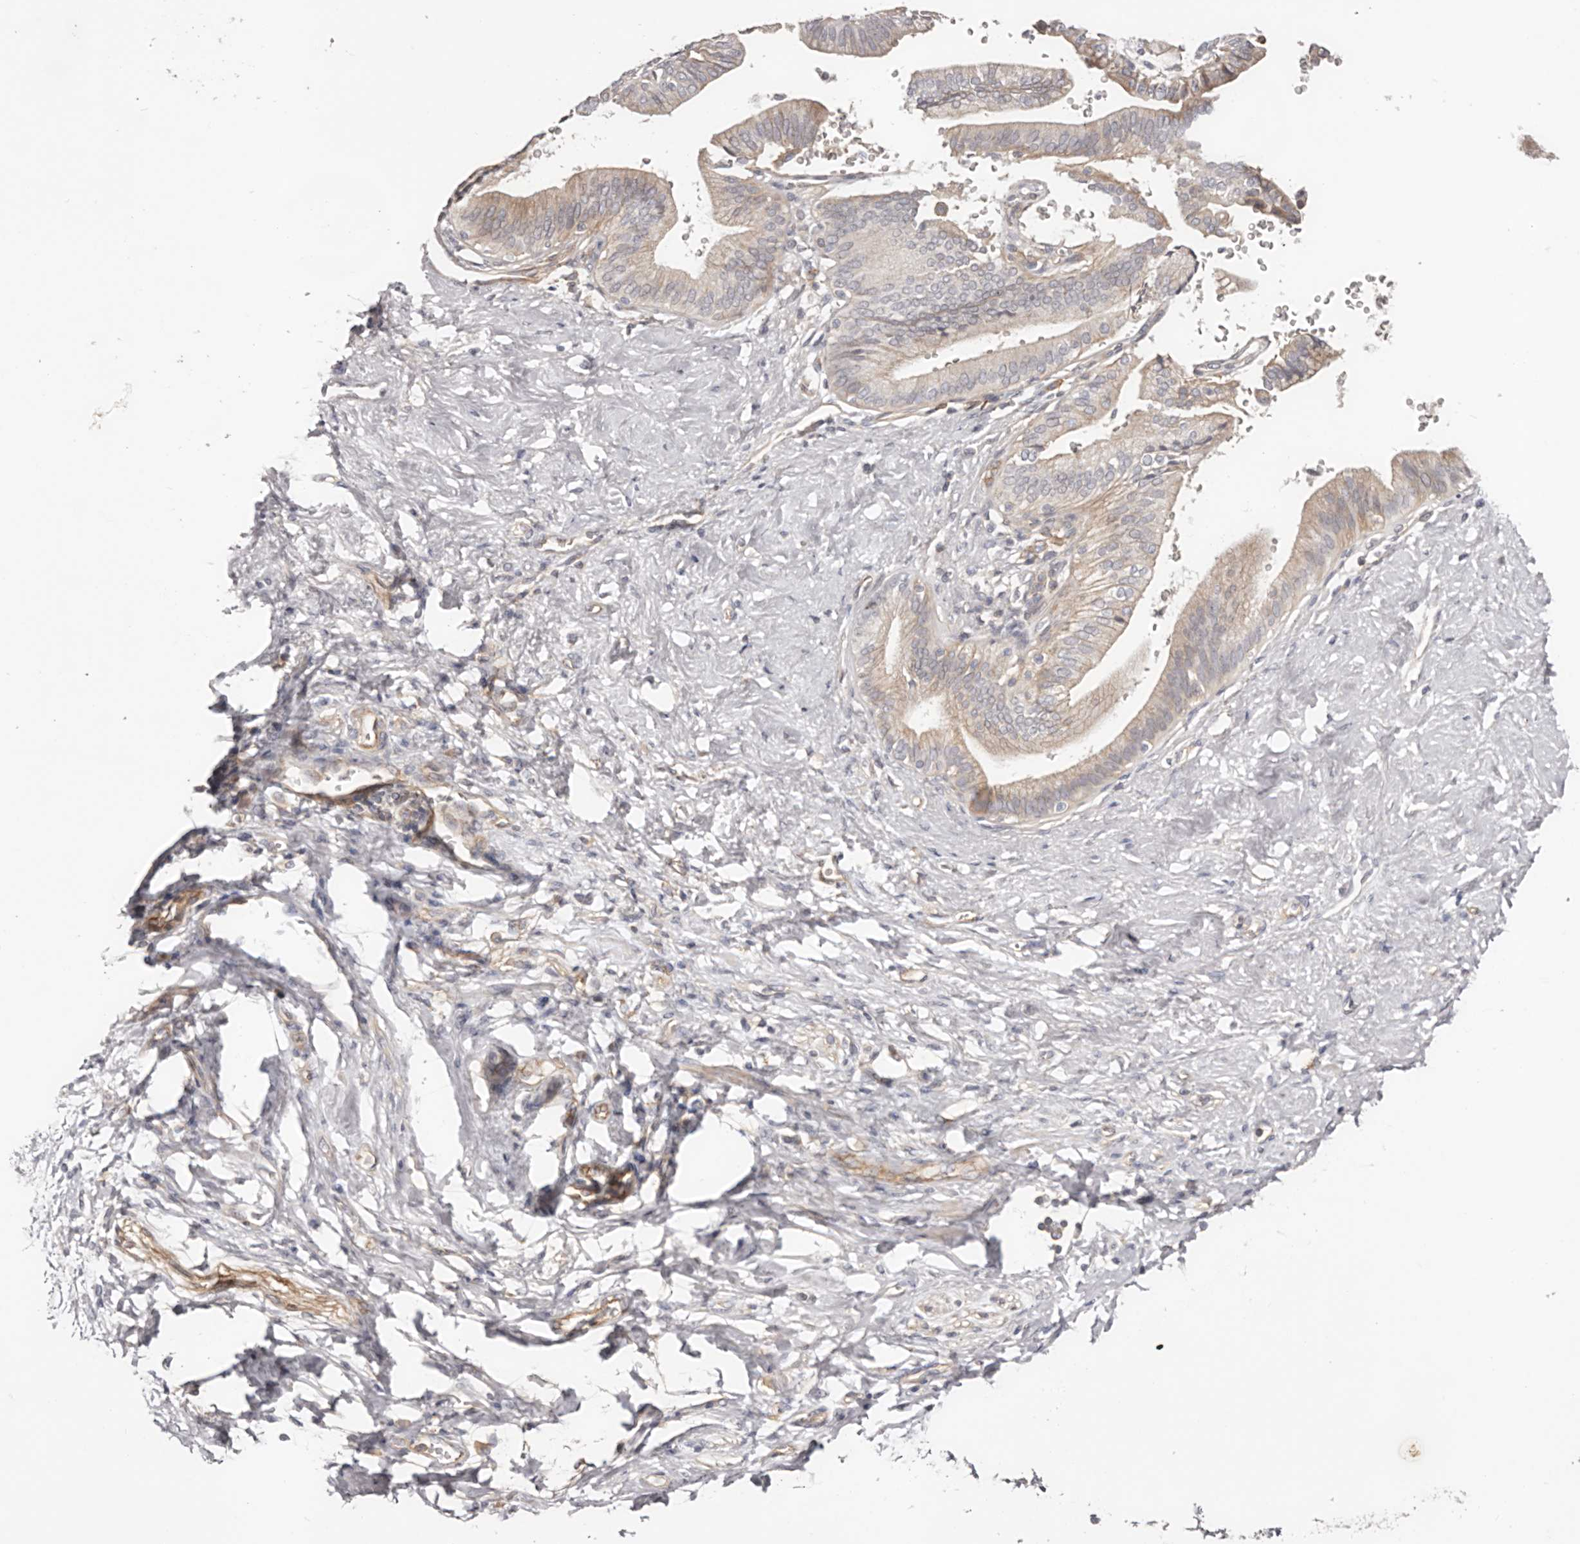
{"staining": {"intensity": "moderate", "quantity": "25%-75%", "location": "cytoplasmic/membranous"}, "tissue": "pancreatic cancer", "cell_type": "Tumor cells", "image_type": "cancer", "snomed": [{"axis": "morphology", "description": "Adenocarcinoma, NOS"}, {"axis": "topography", "description": "Pancreas"}], "caption": "The immunohistochemical stain highlights moderate cytoplasmic/membranous staining in tumor cells of pancreatic cancer (adenocarcinoma) tissue. (Brightfield microscopy of DAB IHC at high magnification).", "gene": "DMRT2", "patient": {"sex": "female", "age": 72}}